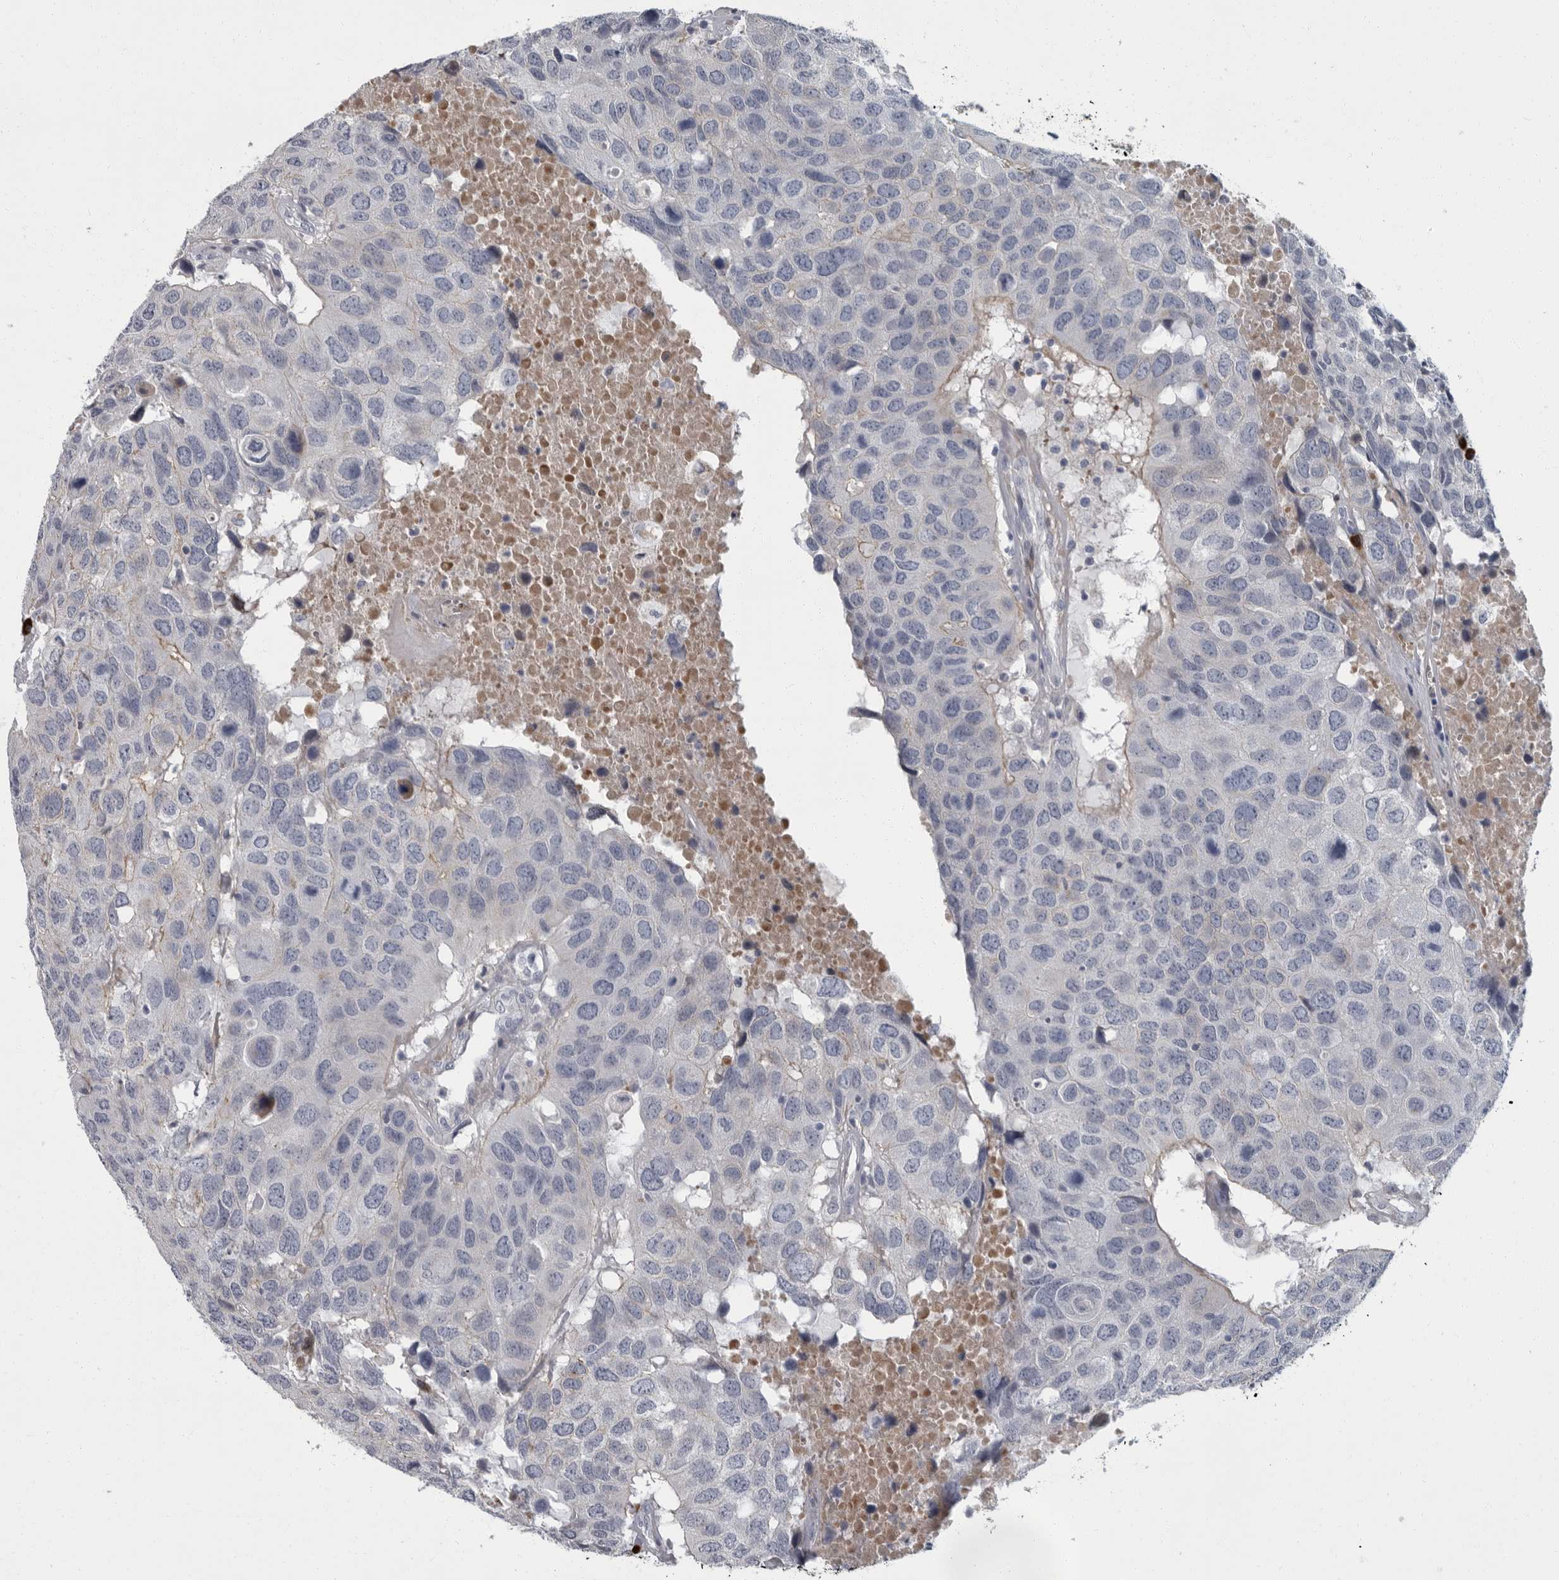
{"staining": {"intensity": "negative", "quantity": "none", "location": "none"}, "tissue": "head and neck cancer", "cell_type": "Tumor cells", "image_type": "cancer", "snomed": [{"axis": "morphology", "description": "Squamous cell carcinoma, NOS"}, {"axis": "topography", "description": "Head-Neck"}], "caption": "Head and neck cancer (squamous cell carcinoma) was stained to show a protein in brown. There is no significant positivity in tumor cells.", "gene": "SLC25A39", "patient": {"sex": "male", "age": 66}}